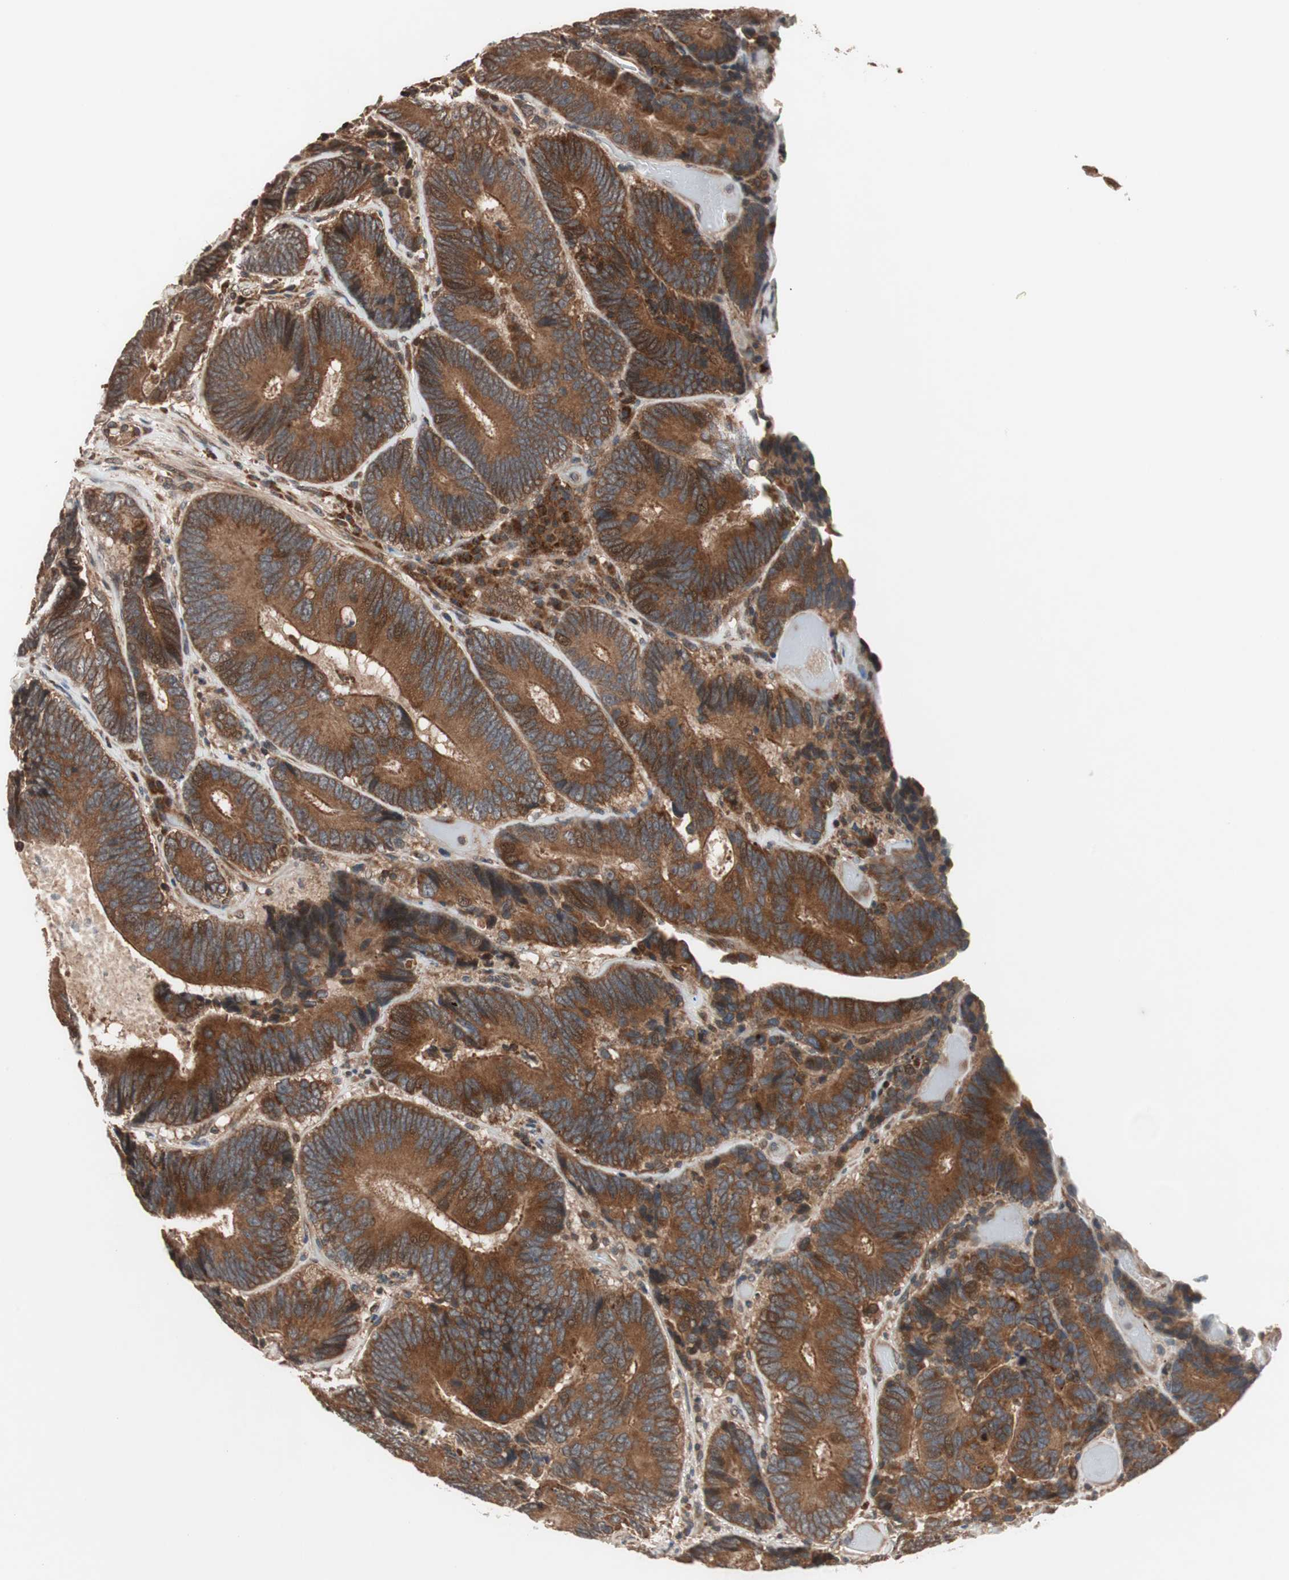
{"staining": {"intensity": "strong", "quantity": ">75%", "location": "cytoplasmic/membranous"}, "tissue": "colorectal cancer", "cell_type": "Tumor cells", "image_type": "cancer", "snomed": [{"axis": "morphology", "description": "Adenocarcinoma, NOS"}, {"axis": "topography", "description": "Colon"}], "caption": "DAB immunohistochemical staining of human colorectal adenocarcinoma demonstrates strong cytoplasmic/membranous protein positivity in approximately >75% of tumor cells.", "gene": "NF2", "patient": {"sex": "female", "age": 78}}